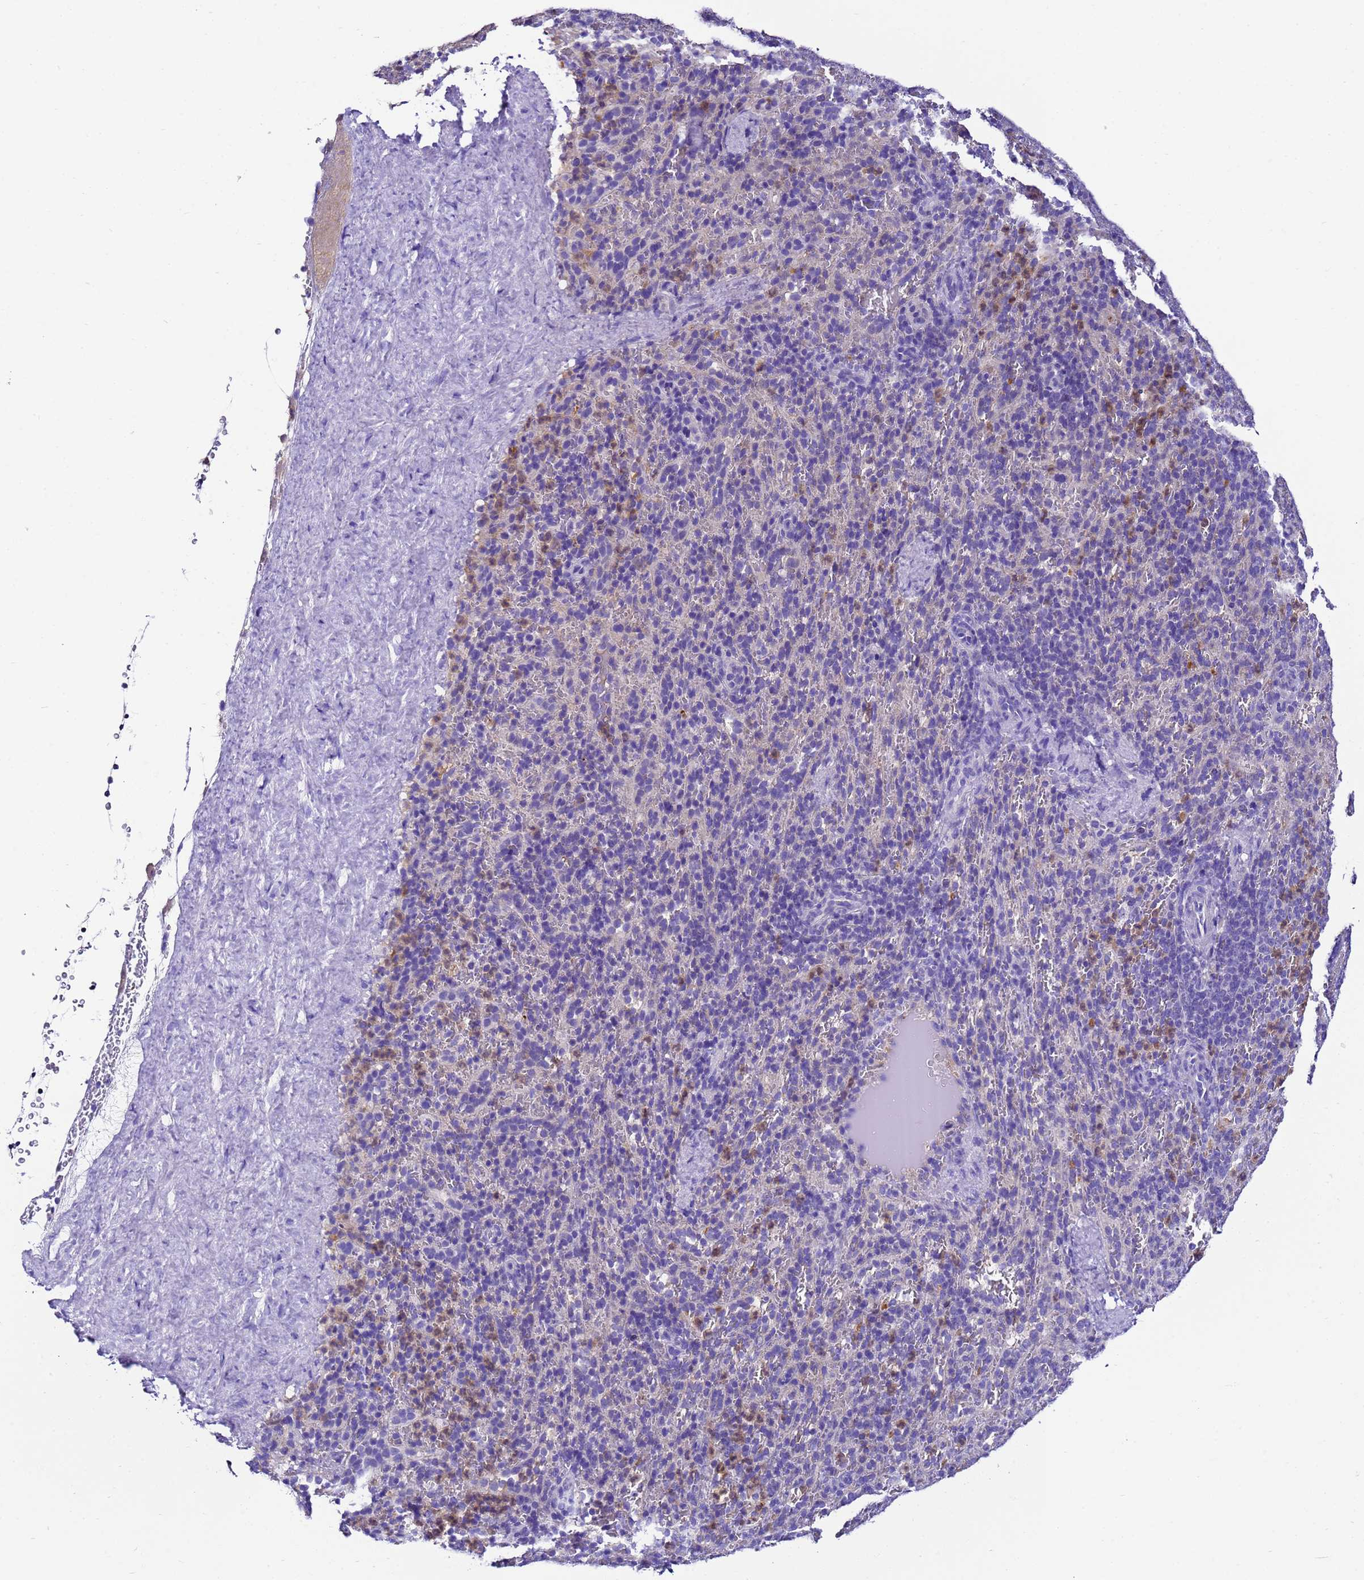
{"staining": {"intensity": "weak", "quantity": "<25%", "location": "cytoplasmic/membranous"}, "tissue": "spleen", "cell_type": "Cells in red pulp", "image_type": "normal", "snomed": [{"axis": "morphology", "description": "Normal tissue, NOS"}, {"axis": "topography", "description": "Spleen"}], "caption": "High power microscopy image of an IHC photomicrograph of unremarkable spleen, revealing no significant staining in cells in red pulp. (DAB IHC with hematoxylin counter stain).", "gene": "UGT2A1", "patient": {"sex": "female", "age": 21}}